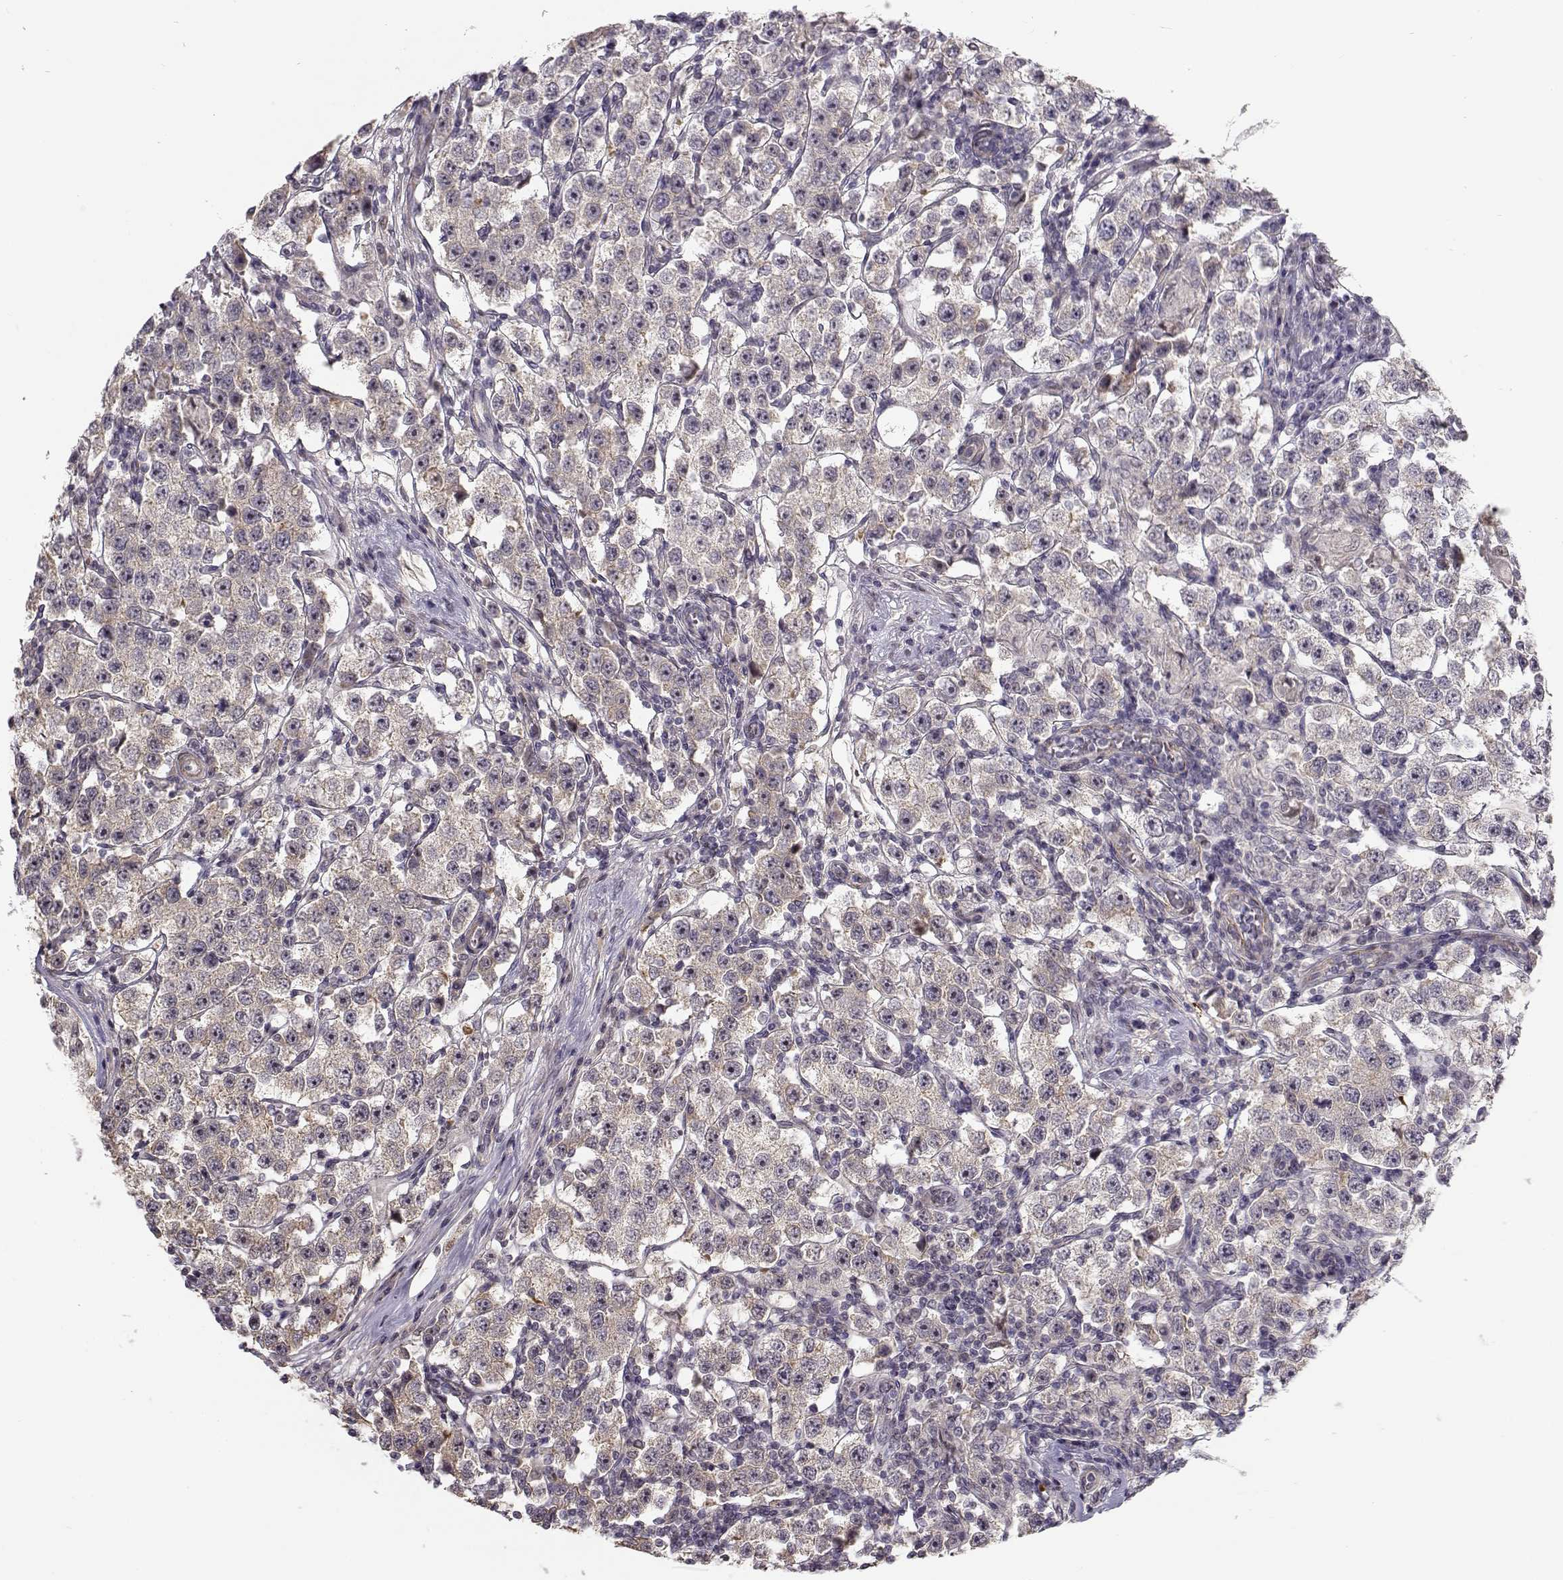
{"staining": {"intensity": "weak", "quantity": "25%-75%", "location": "cytoplasmic/membranous"}, "tissue": "testis cancer", "cell_type": "Tumor cells", "image_type": "cancer", "snomed": [{"axis": "morphology", "description": "Seminoma, NOS"}, {"axis": "topography", "description": "Testis"}], "caption": "Testis cancer (seminoma) stained with a brown dye shows weak cytoplasmic/membranous positive staining in approximately 25%-75% of tumor cells.", "gene": "RGS9BP", "patient": {"sex": "male", "age": 37}}